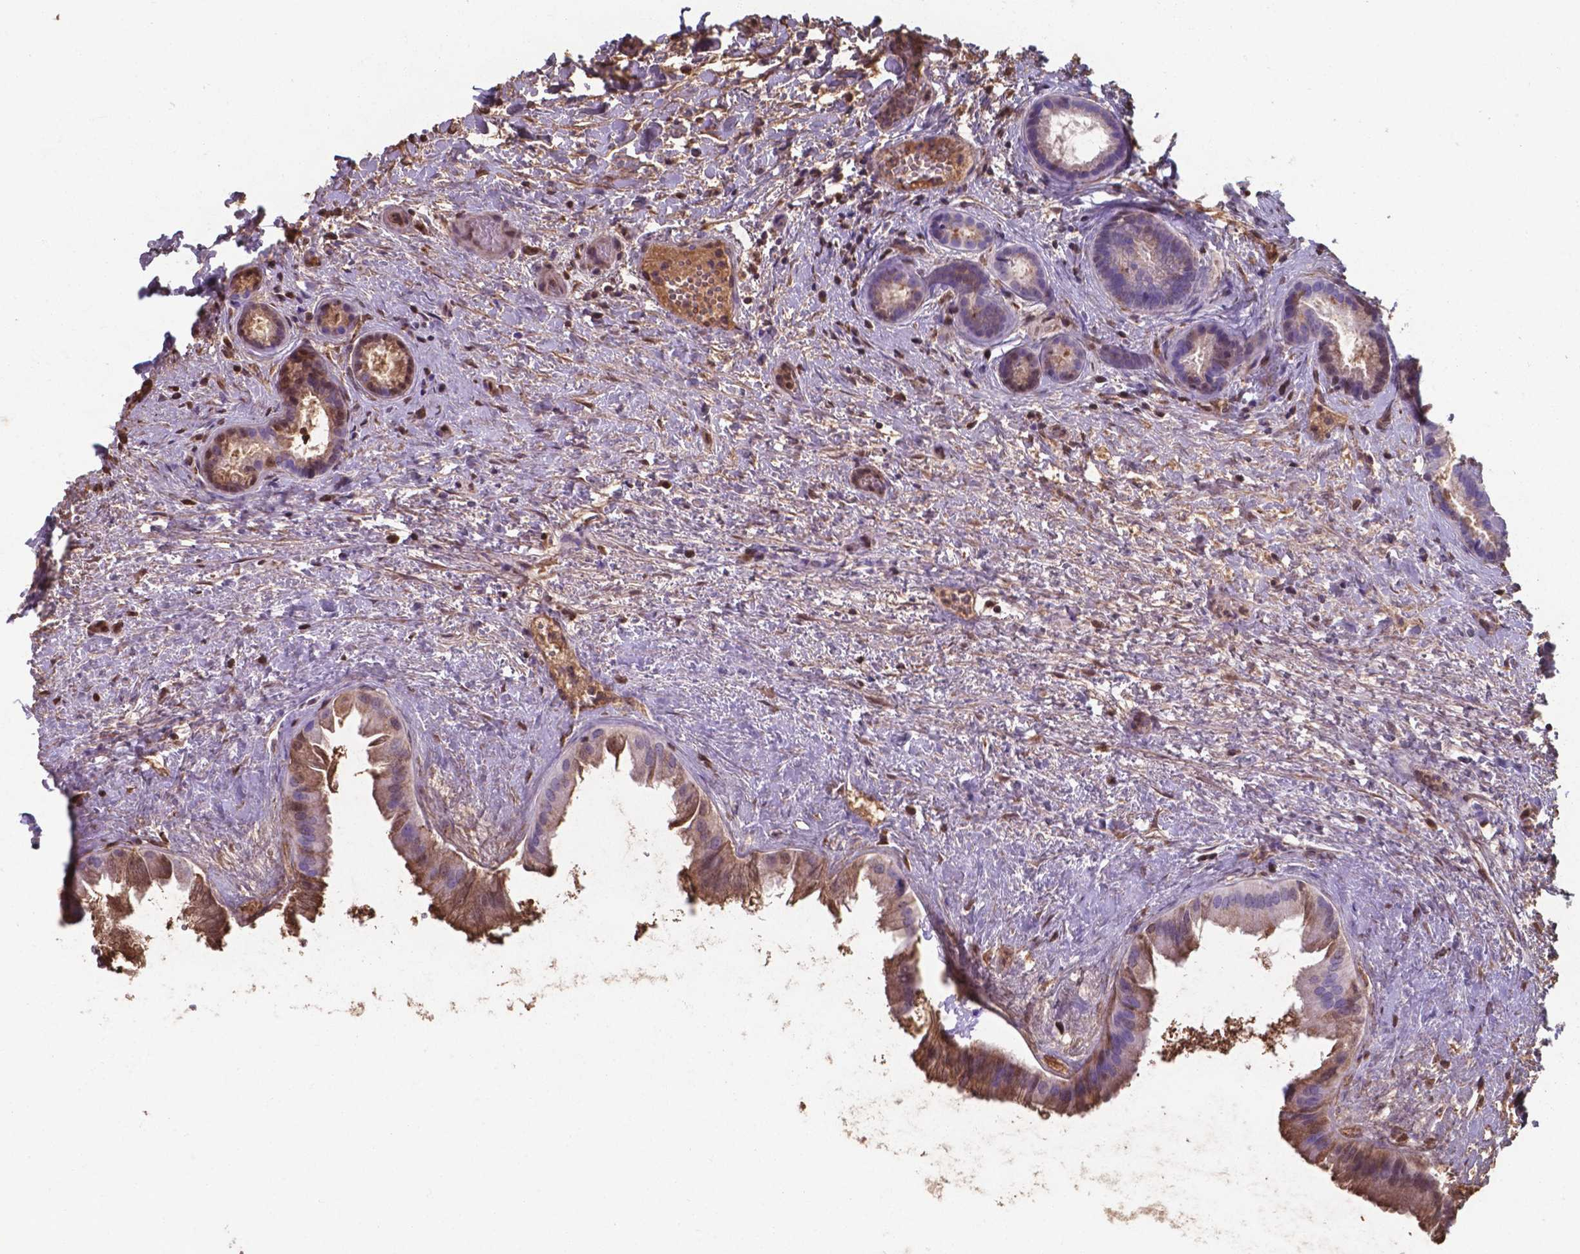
{"staining": {"intensity": "moderate", "quantity": "<25%", "location": "cytoplasmic/membranous"}, "tissue": "gallbladder", "cell_type": "Glandular cells", "image_type": "normal", "snomed": [{"axis": "morphology", "description": "Normal tissue, NOS"}, {"axis": "topography", "description": "Gallbladder"}], "caption": "About <25% of glandular cells in benign human gallbladder demonstrate moderate cytoplasmic/membranous protein expression as visualized by brown immunohistochemical staining.", "gene": "SERPINA1", "patient": {"sex": "male", "age": 70}}